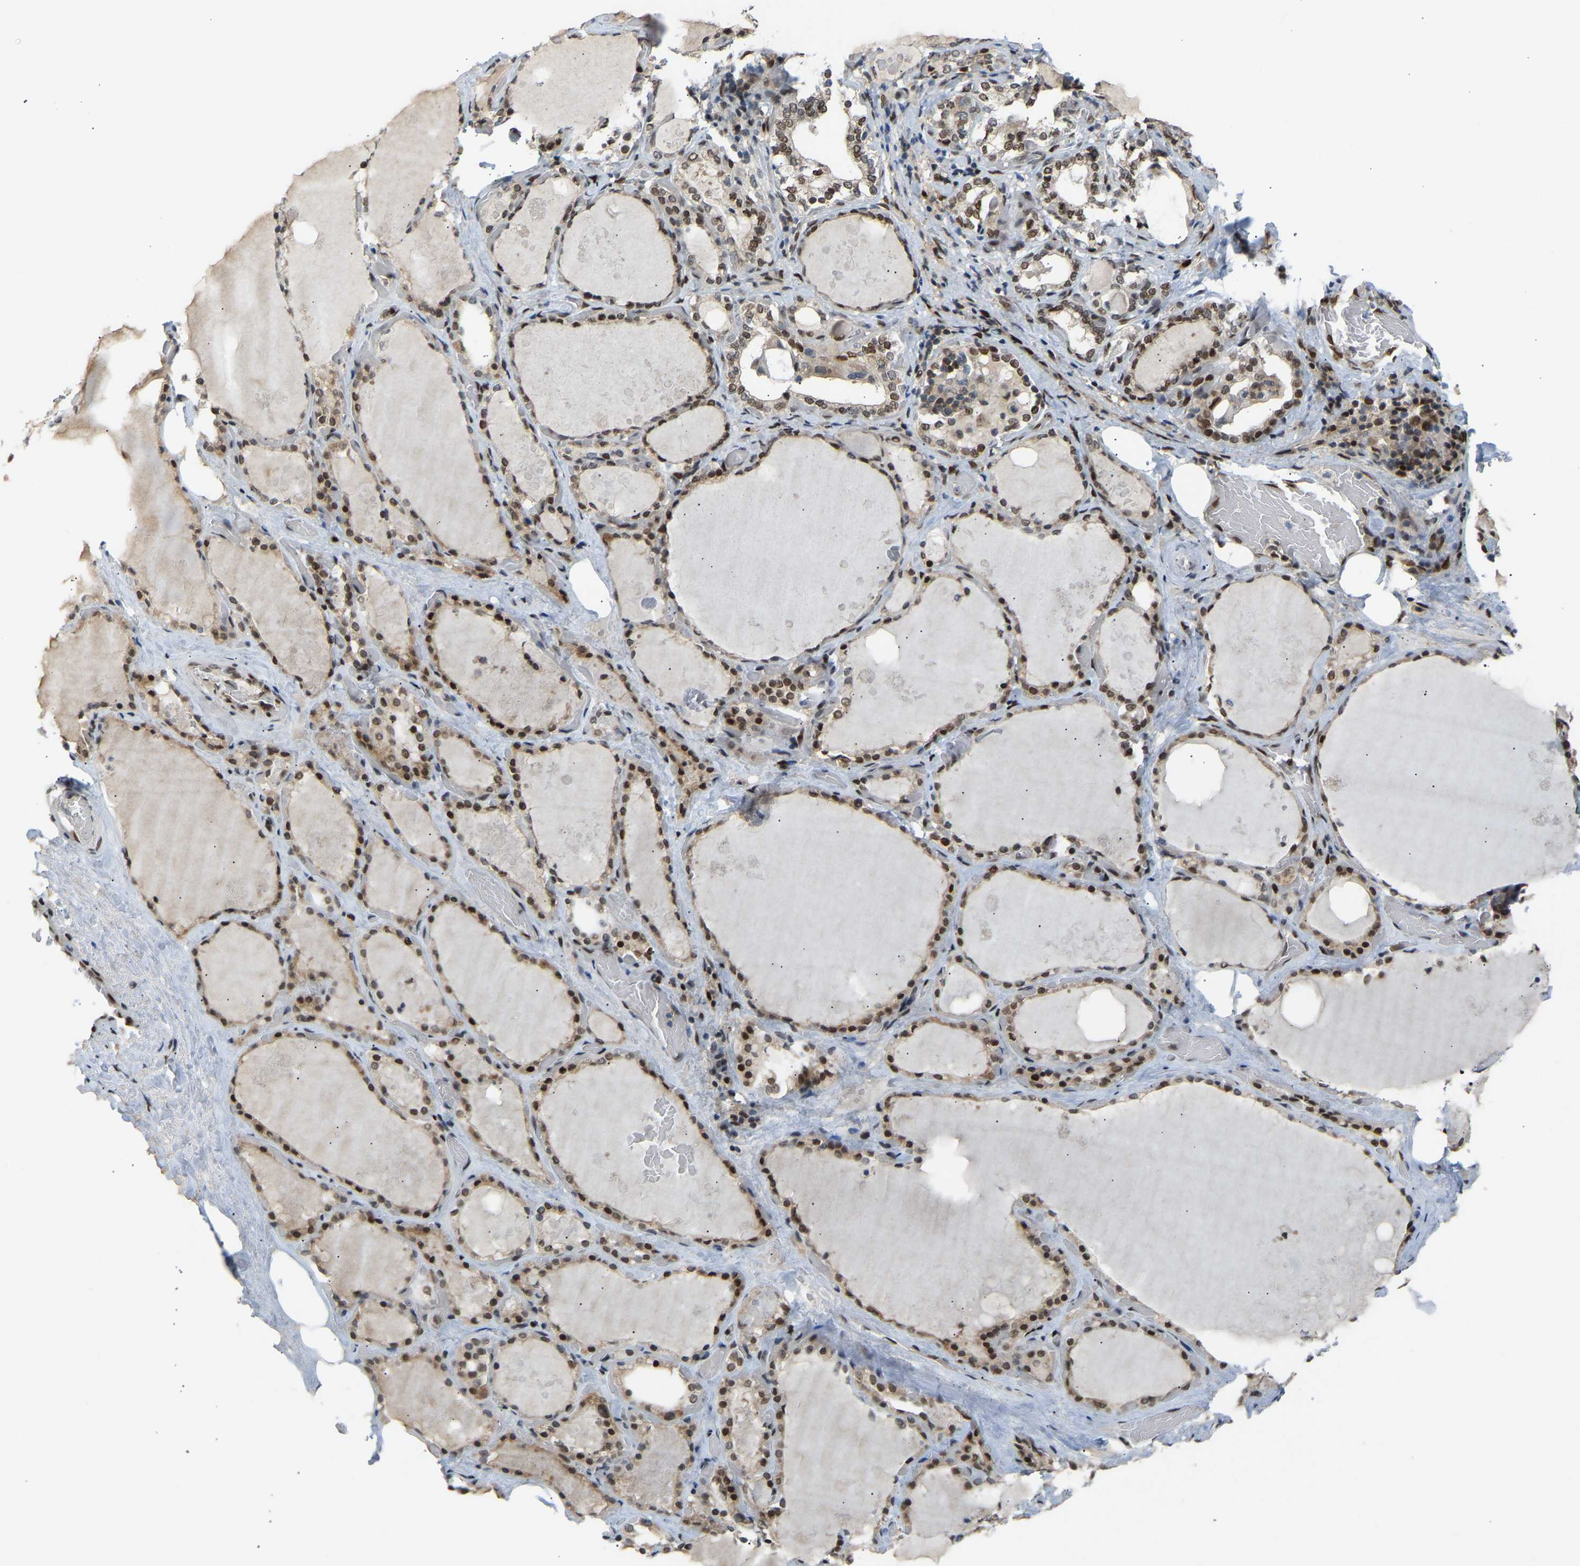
{"staining": {"intensity": "strong", "quantity": ">75%", "location": "cytoplasmic/membranous,nuclear"}, "tissue": "thyroid gland", "cell_type": "Glandular cells", "image_type": "normal", "snomed": [{"axis": "morphology", "description": "Normal tissue, NOS"}, {"axis": "topography", "description": "Thyroid gland"}], "caption": "A high-resolution micrograph shows immunohistochemistry staining of benign thyroid gland, which reveals strong cytoplasmic/membranous,nuclear expression in about >75% of glandular cells.", "gene": "SSBP2", "patient": {"sex": "male", "age": 61}}